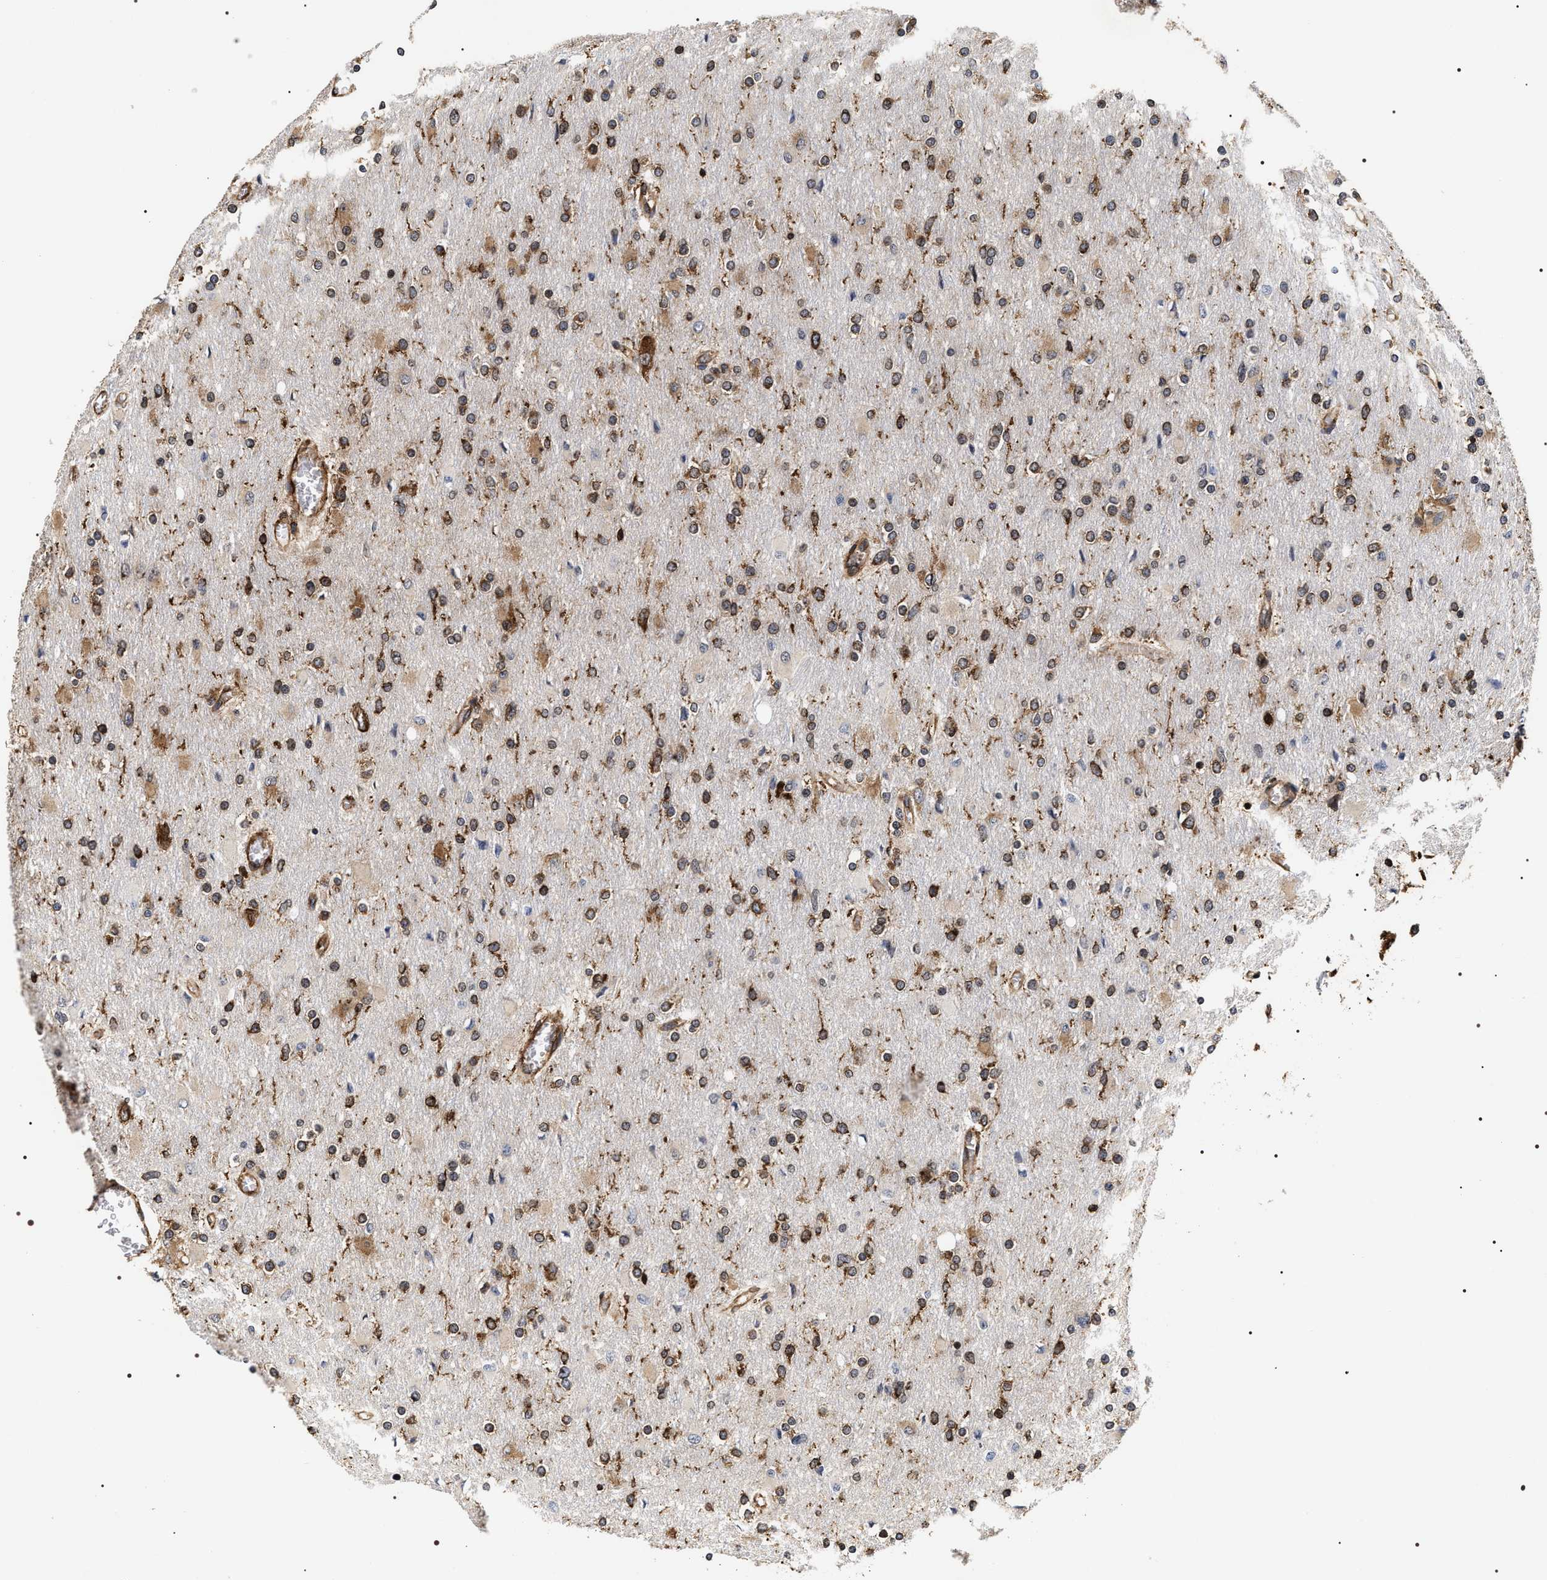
{"staining": {"intensity": "moderate", "quantity": ">75%", "location": "cytoplasmic/membranous"}, "tissue": "glioma", "cell_type": "Tumor cells", "image_type": "cancer", "snomed": [{"axis": "morphology", "description": "Glioma, malignant, High grade"}, {"axis": "topography", "description": "Cerebral cortex"}], "caption": "High-grade glioma (malignant) stained with DAB IHC shows medium levels of moderate cytoplasmic/membranous positivity in about >75% of tumor cells.", "gene": "SERBP1", "patient": {"sex": "female", "age": 36}}